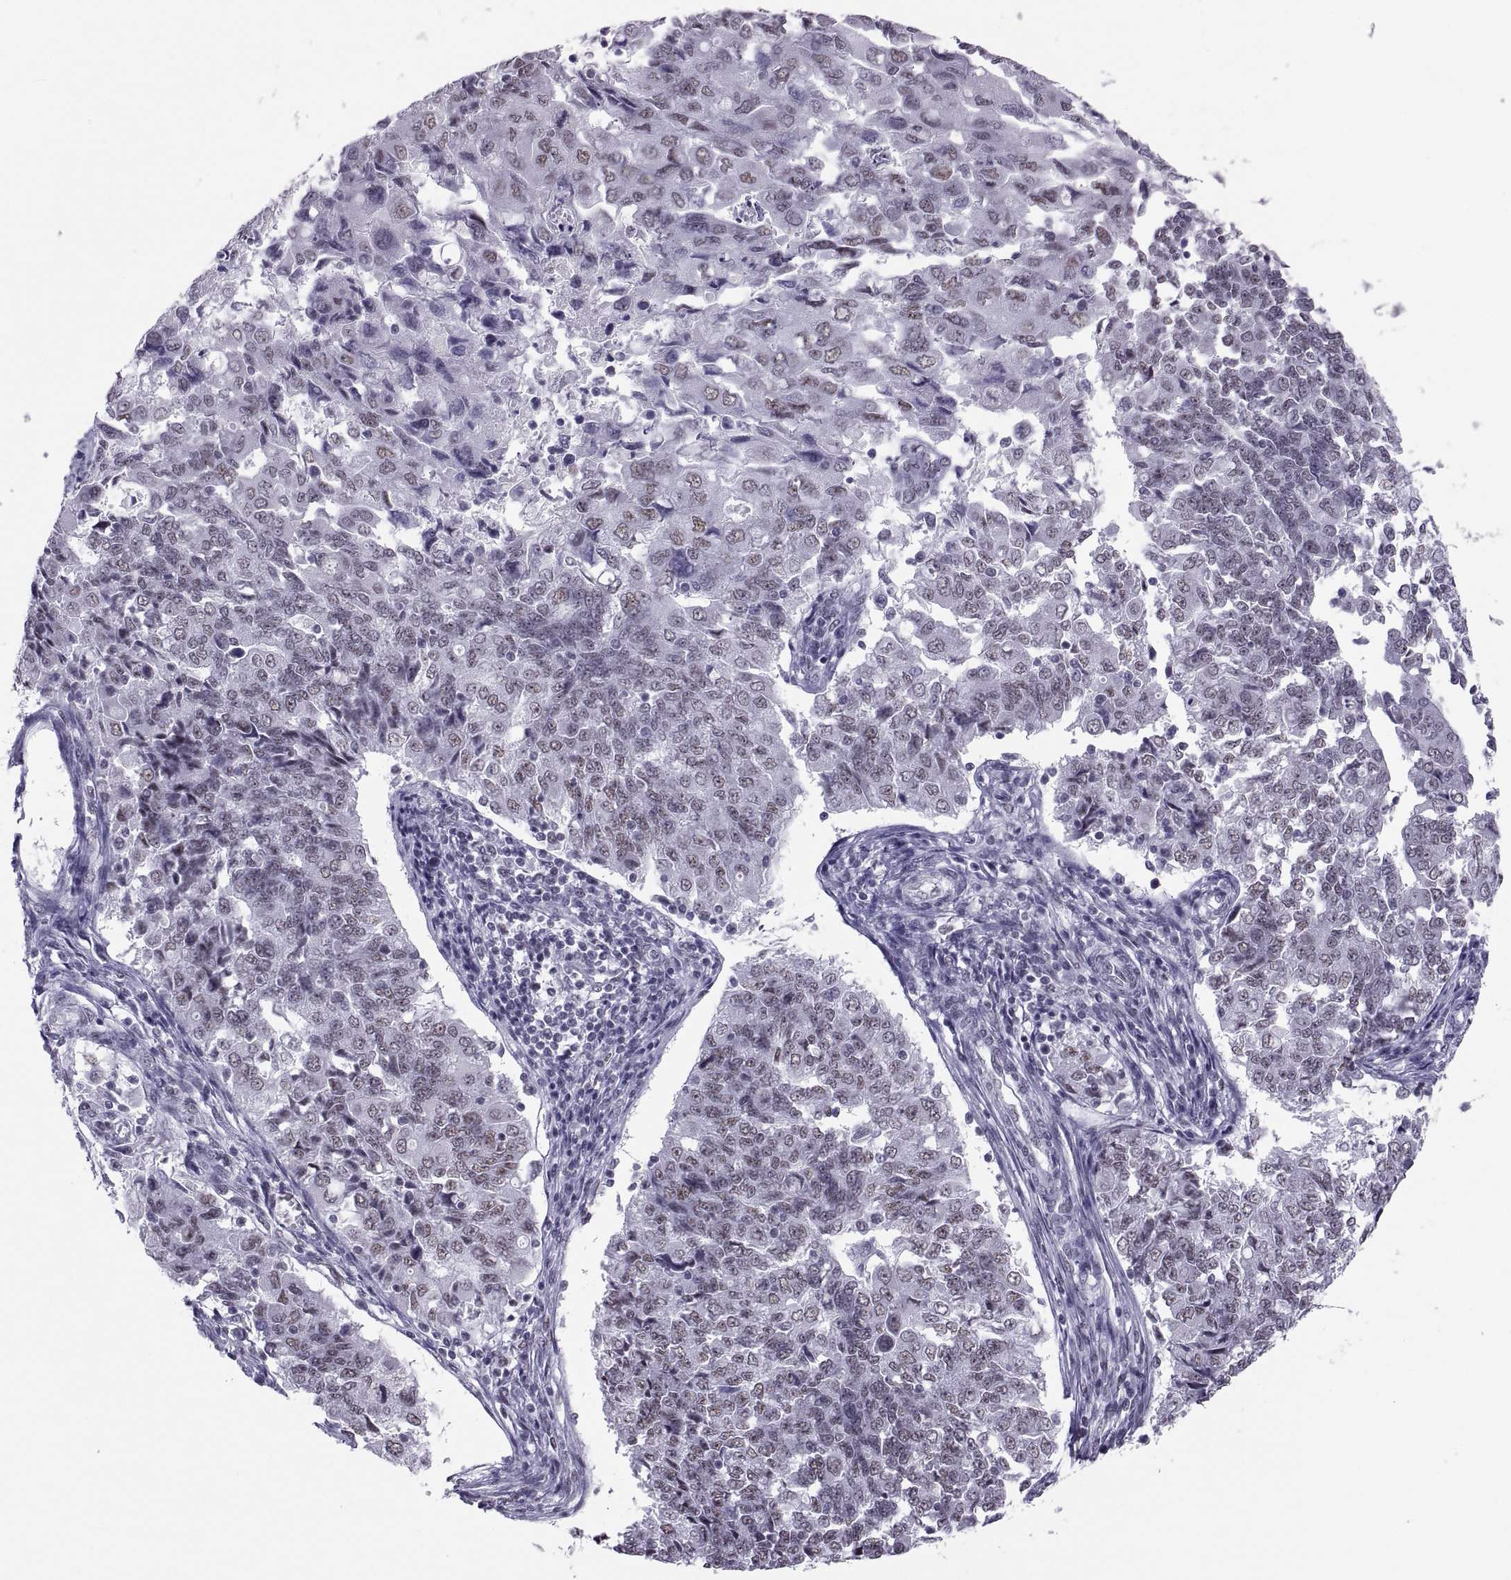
{"staining": {"intensity": "weak", "quantity": "25%-75%", "location": "nuclear"}, "tissue": "endometrial cancer", "cell_type": "Tumor cells", "image_type": "cancer", "snomed": [{"axis": "morphology", "description": "Adenocarcinoma, NOS"}, {"axis": "topography", "description": "Endometrium"}], "caption": "Human endometrial cancer (adenocarcinoma) stained with a brown dye shows weak nuclear positive staining in about 25%-75% of tumor cells.", "gene": "NEUROD6", "patient": {"sex": "female", "age": 43}}